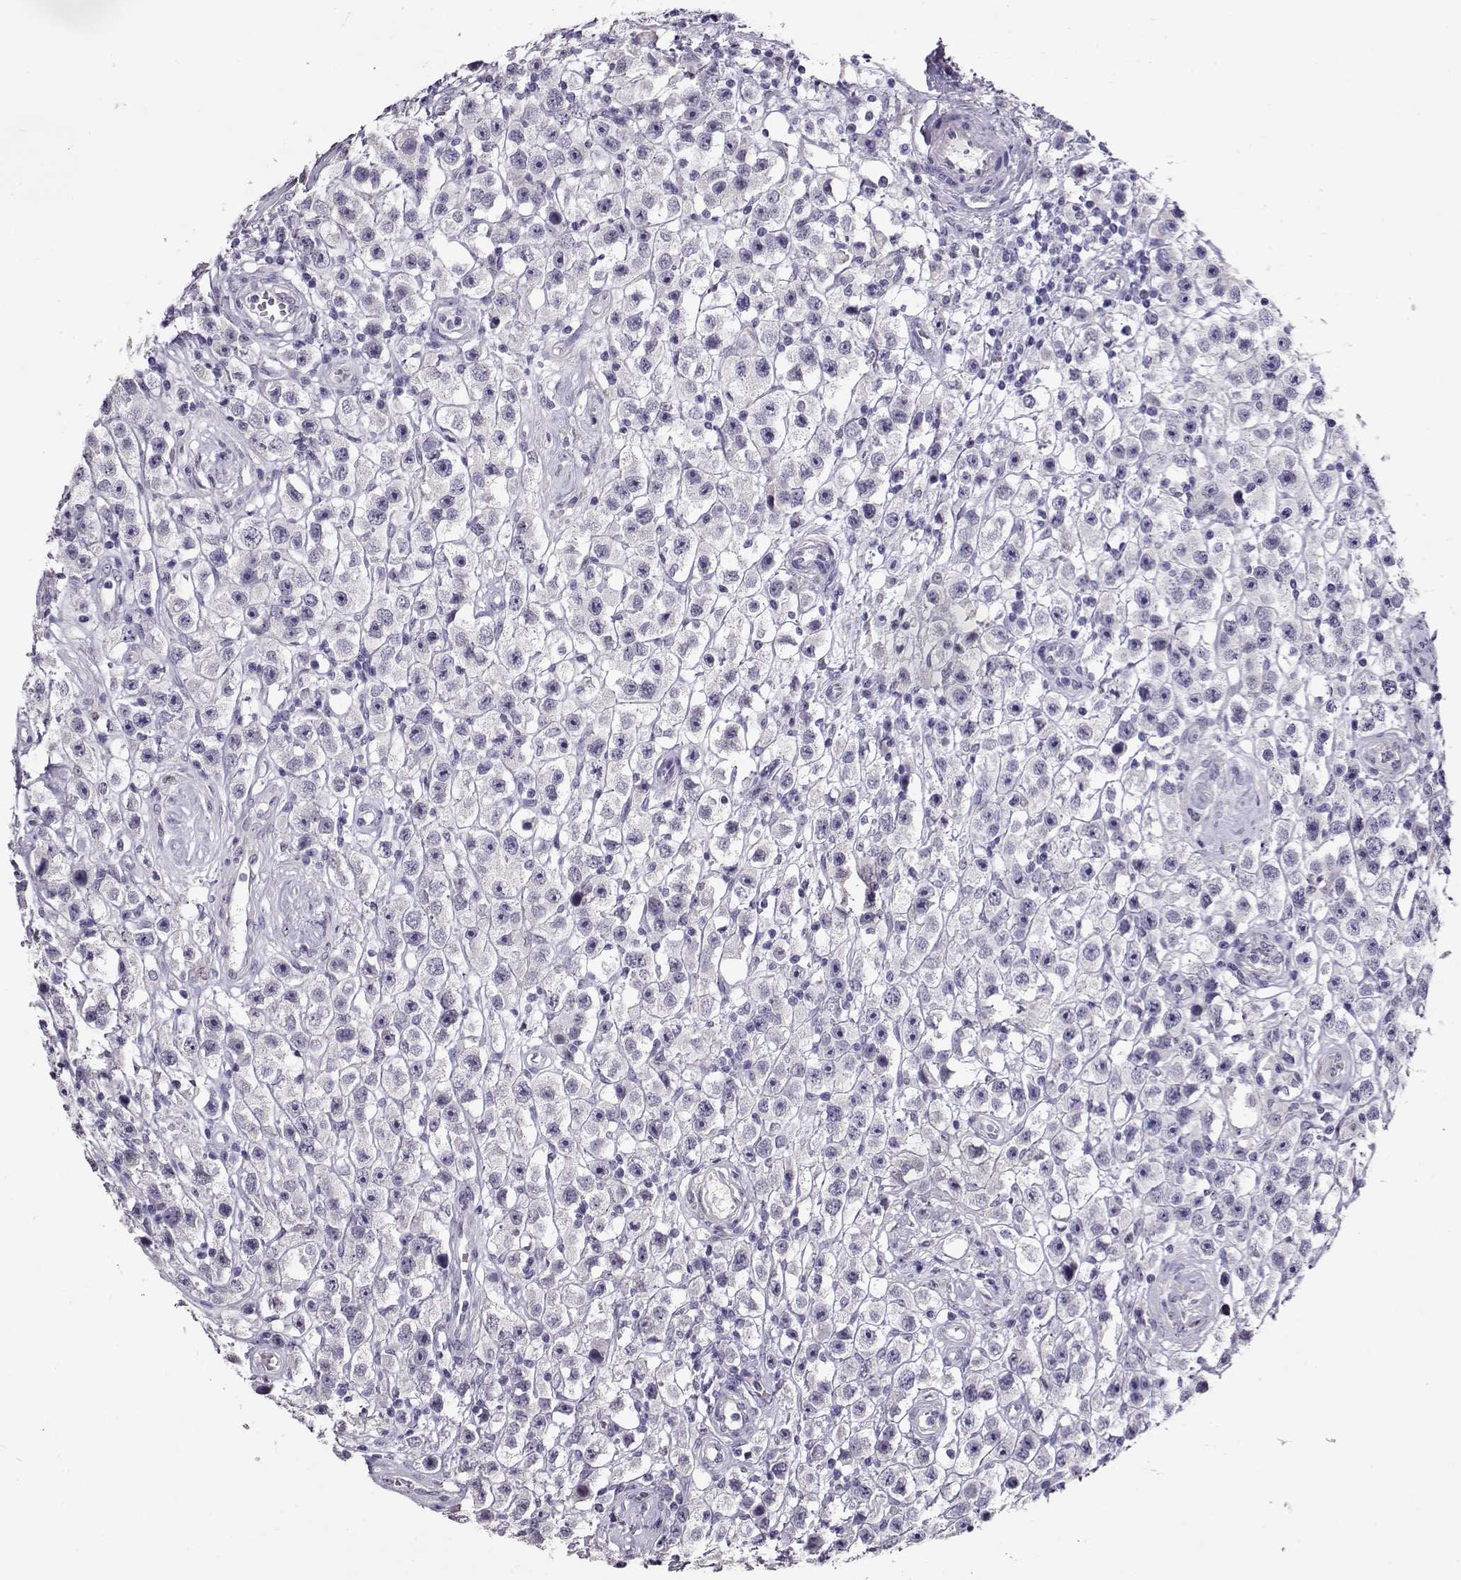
{"staining": {"intensity": "negative", "quantity": "none", "location": "none"}, "tissue": "testis cancer", "cell_type": "Tumor cells", "image_type": "cancer", "snomed": [{"axis": "morphology", "description": "Seminoma, NOS"}, {"axis": "topography", "description": "Testis"}], "caption": "Tumor cells are negative for protein expression in human testis seminoma. (Brightfield microscopy of DAB (3,3'-diaminobenzidine) immunohistochemistry (IHC) at high magnification).", "gene": "CCR8", "patient": {"sex": "male", "age": 45}}